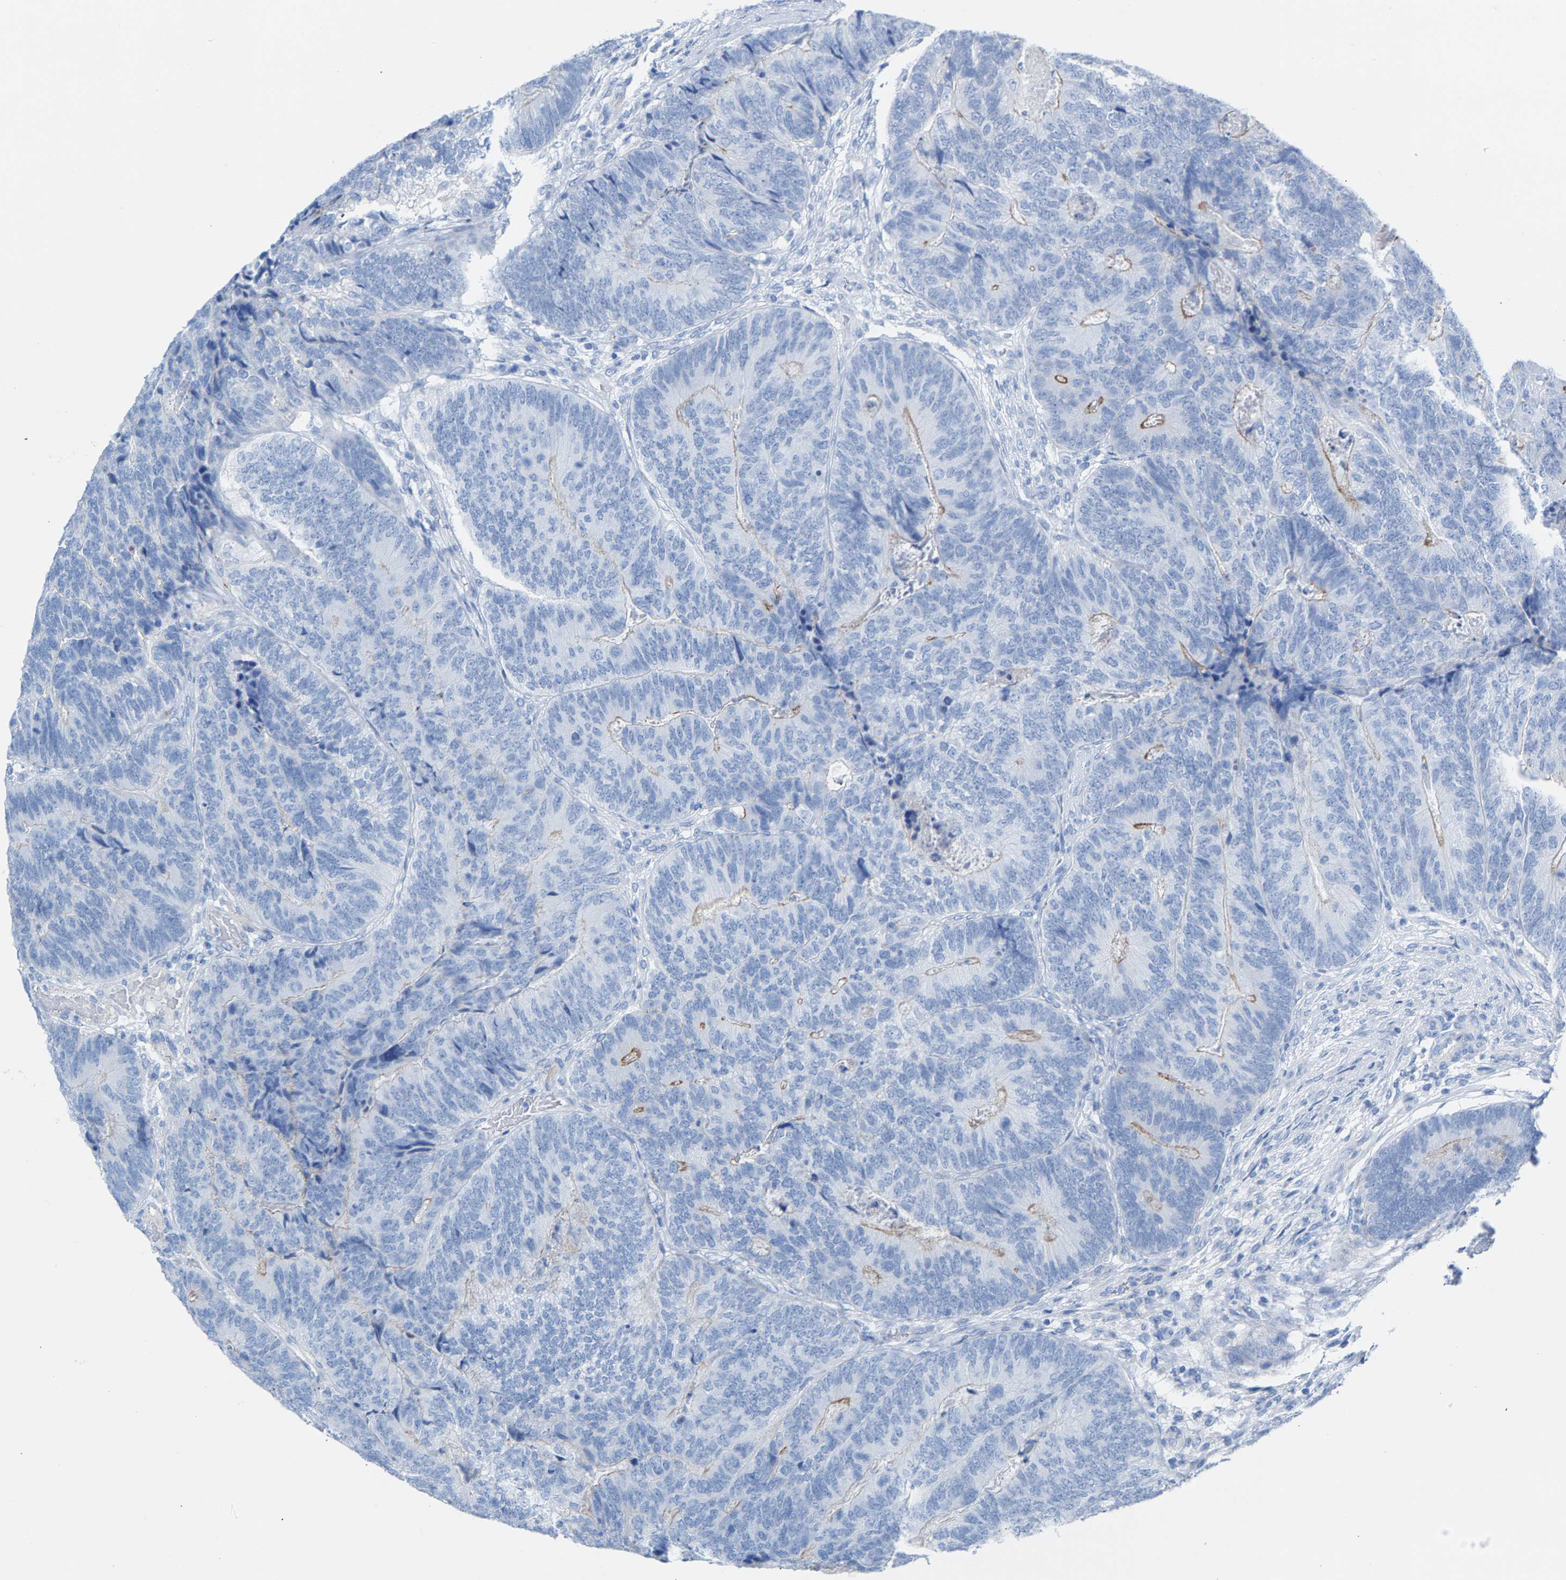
{"staining": {"intensity": "negative", "quantity": "none", "location": "none"}, "tissue": "colorectal cancer", "cell_type": "Tumor cells", "image_type": "cancer", "snomed": [{"axis": "morphology", "description": "Adenocarcinoma, NOS"}, {"axis": "topography", "description": "Colon"}], "caption": "There is no significant staining in tumor cells of colorectal cancer.", "gene": "CPA1", "patient": {"sex": "female", "age": 67}}